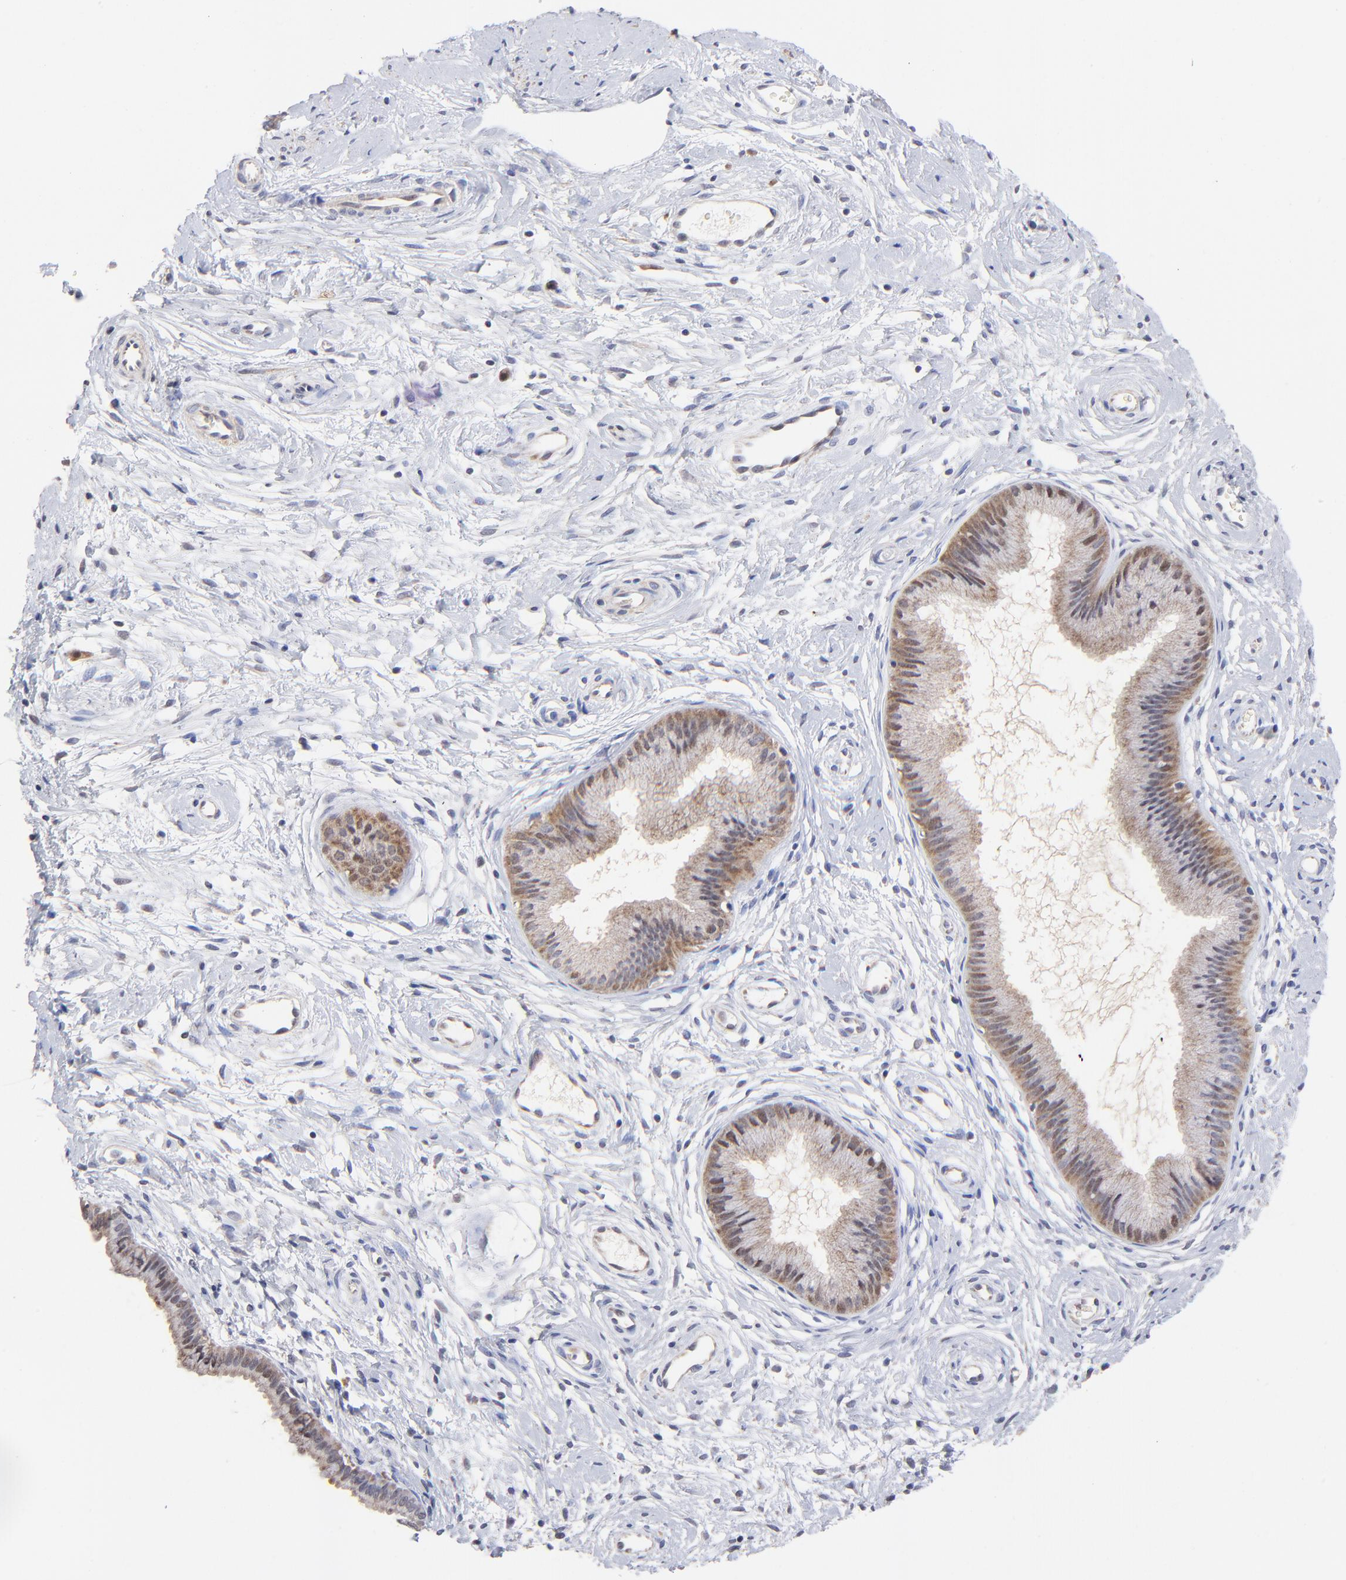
{"staining": {"intensity": "moderate", "quantity": "25%-75%", "location": "cytoplasmic/membranous"}, "tissue": "cervix", "cell_type": "Glandular cells", "image_type": "normal", "snomed": [{"axis": "morphology", "description": "Normal tissue, NOS"}, {"axis": "topography", "description": "Cervix"}], "caption": "High-power microscopy captured an immunohistochemistry photomicrograph of normal cervix, revealing moderate cytoplasmic/membranous positivity in about 25%-75% of glandular cells.", "gene": "BBOF1", "patient": {"sex": "female", "age": 39}}